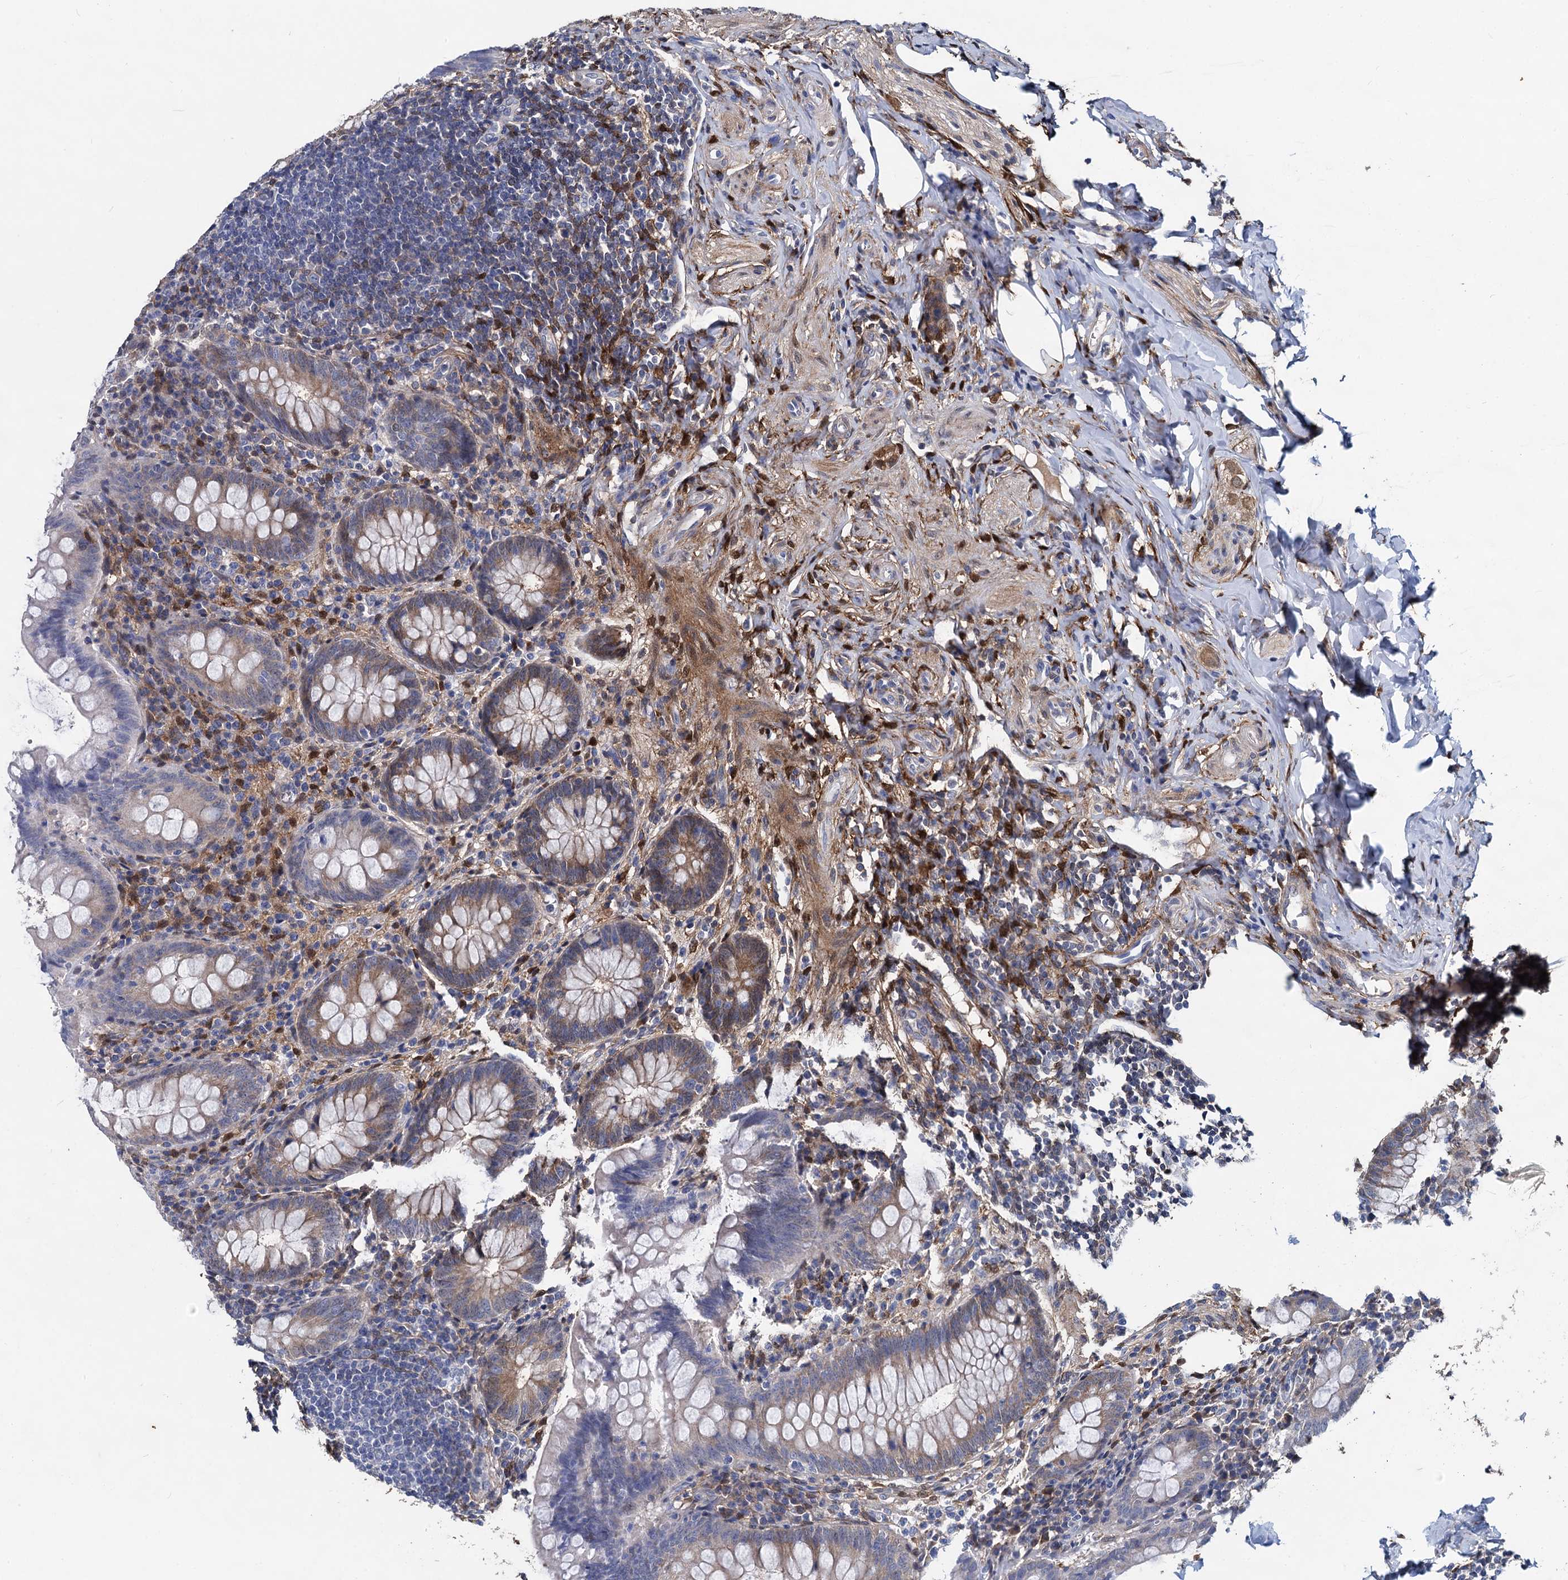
{"staining": {"intensity": "moderate", "quantity": ">75%", "location": "cytoplasmic/membranous"}, "tissue": "appendix", "cell_type": "Glandular cells", "image_type": "normal", "snomed": [{"axis": "morphology", "description": "Normal tissue, NOS"}, {"axis": "topography", "description": "Appendix"}], "caption": "Protein analysis of benign appendix reveals moderate cytoplasmic/membranous expression in about >75% of glandular cells.", "gene": "GSTM3", "patient": {"sex": "female", "age": 33}}